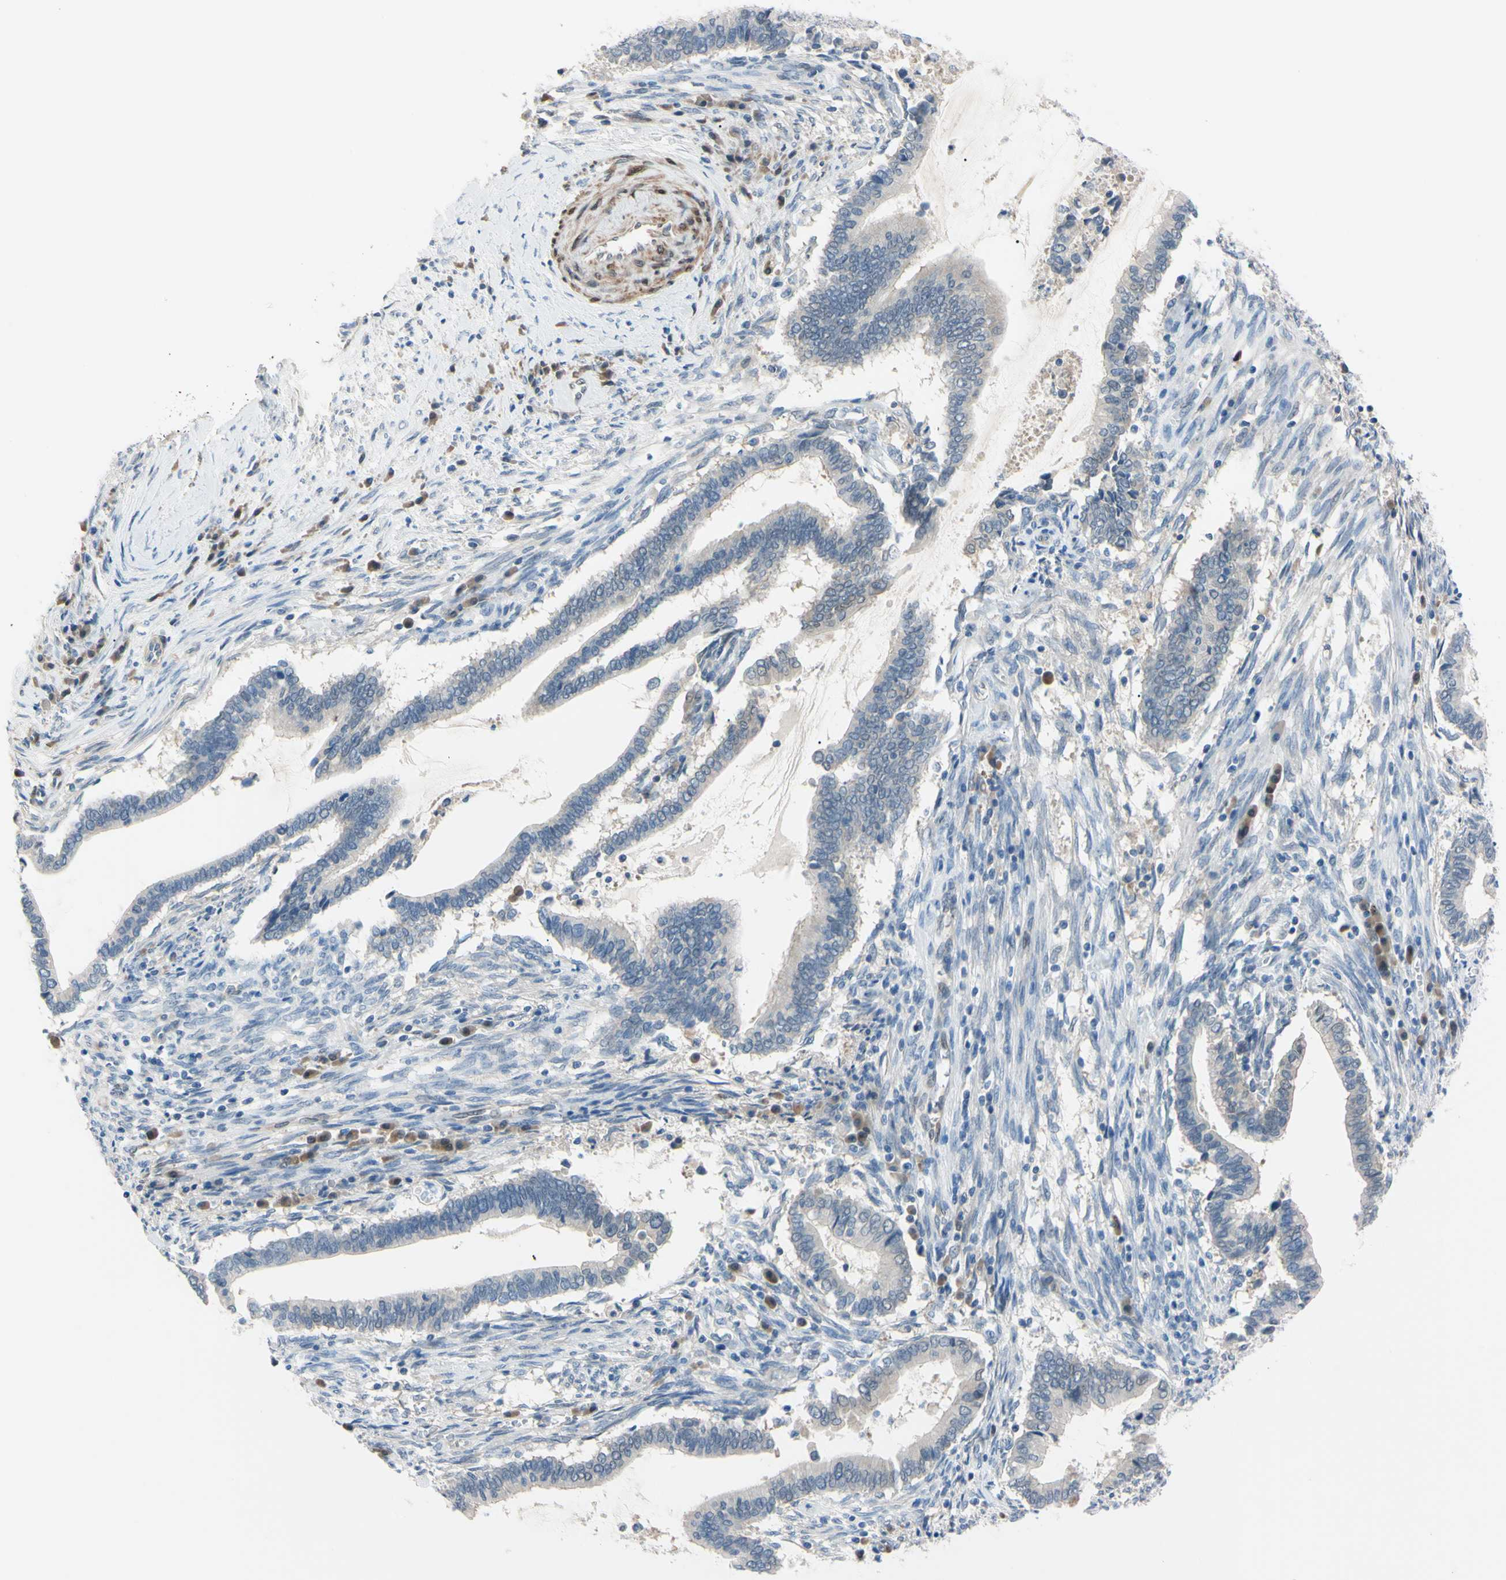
{"staining": {"intensity": "weak", "quantity": "<25%", "location": "cytoplasmic/membranous"}, "tissue": "cervical cancer", "cell_type": "Tumor cells", "image_type": "cancer", "snomed": [{"axis": "morphology", "description": "Adenocarcinoma, NOS"}, {"axis": "topography", "description": "Cervix"}], "caption": "DAB (3,3'-diaminobenzidine) immunohistochemical staining of human cervical adenocarcinoma shows no significant staining in tumor cells. The staining was performed using DAB (3,3'-diaminobenzidine) to visualize the protein expression in brown, while the nuclei were stained in blue with hematoxylin (Magnification: 20x).", "gene": "NOL3", "patient": {"sex": "female", "age": 44}}